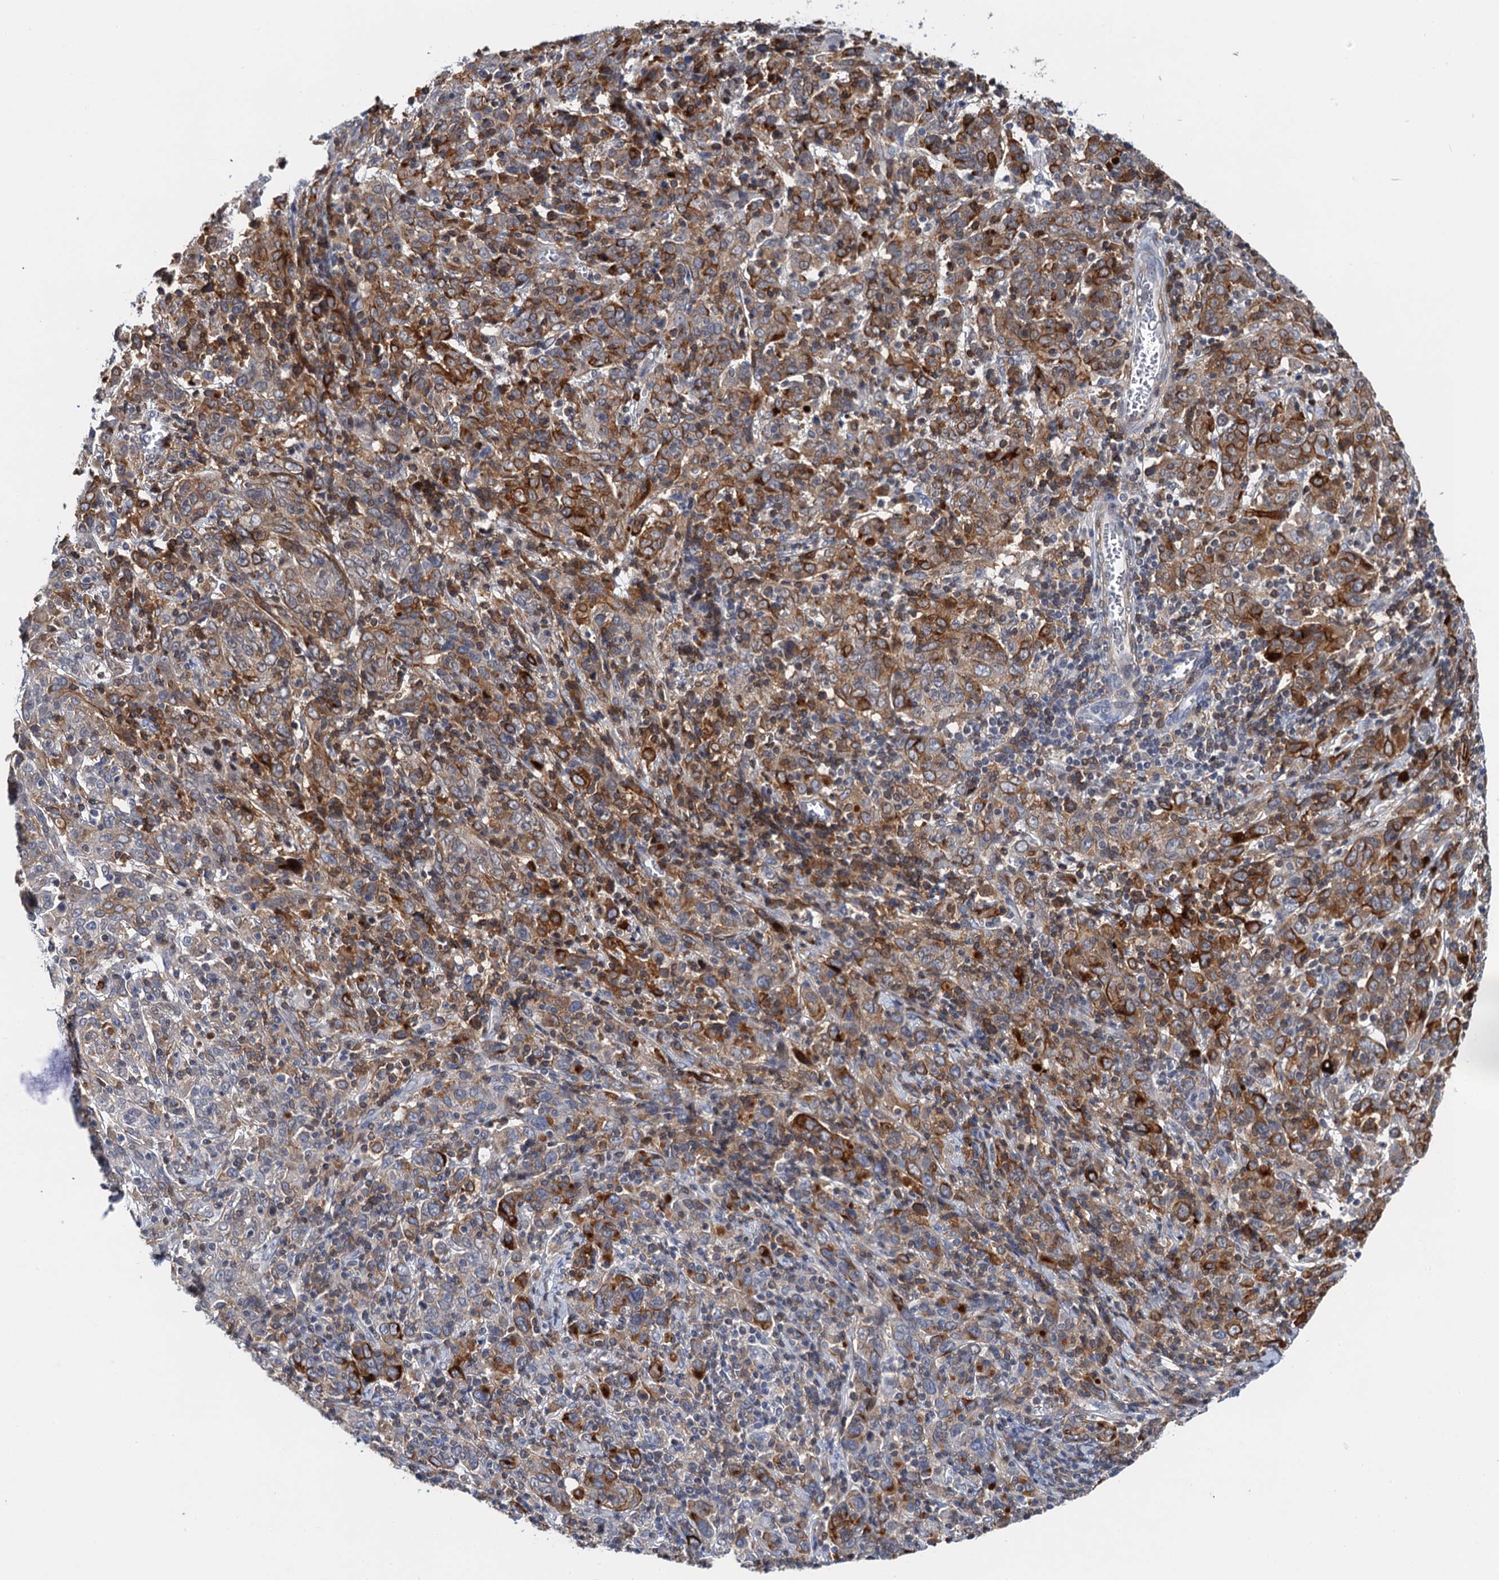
{"staining": {"intensity": "strong", "quantity": ">75%", "location": "cytoplasmic/membranous"}, "tissue": "cervical cancer", "cell_type": "Tumor cells", "image_type": "cancer", "snomed": [{"axis": "morphology", "description": "Squamous cell carcinoma, NOS"}, {"axis": "topography", "description": "Cervix"}], "caption": "Immunohistochemical staining of human squamous cell carcinoma (cervical) exhibits high levels of strong cytoplasmic/membranous protein positivity in approximately >75% of tumor cells.", "gene": "LYPD3", "patient": {"sex": "female", "age": 67}}